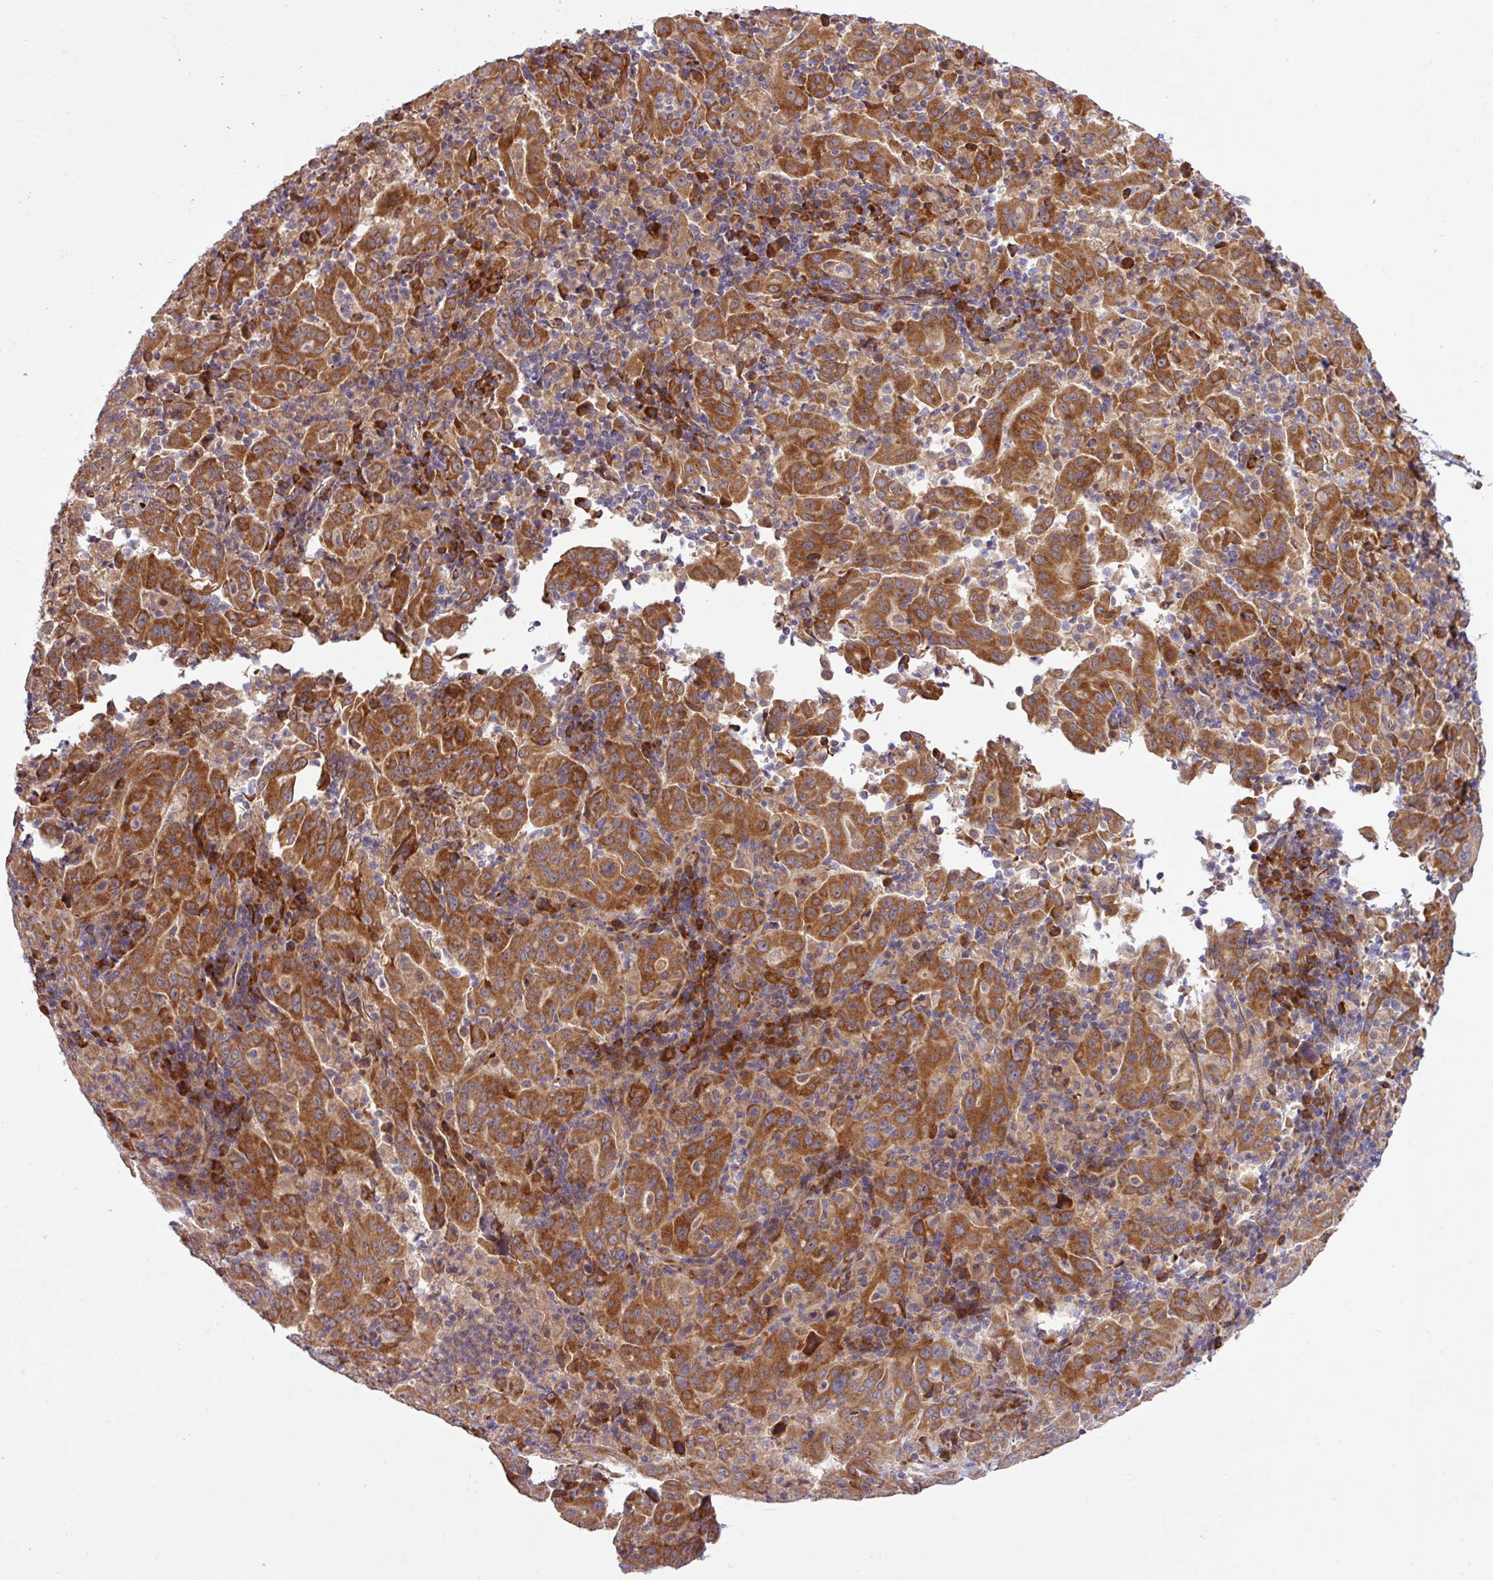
{"staining": {"intensity": "strong", "quantity": ">75%", "location": "cytoplasmic/membranous"}, "tissue": "pancreatic cancer", "cell_type": "Tumor cells", "image_type": "cancer", "snomed": [{"axis": "morphology", "description": "Adenocarcinoma, NOS"}, {"axis": "topography", "description": "Pancreas"}], "caption": "A micrograph of human pancreatic adenocarcinoma stained for a protein shows strong cytoplasmic/membranous brown staining in tumor cells.", "gene": "TM2D2", "patient": {"sex": "male", "age": 63}}